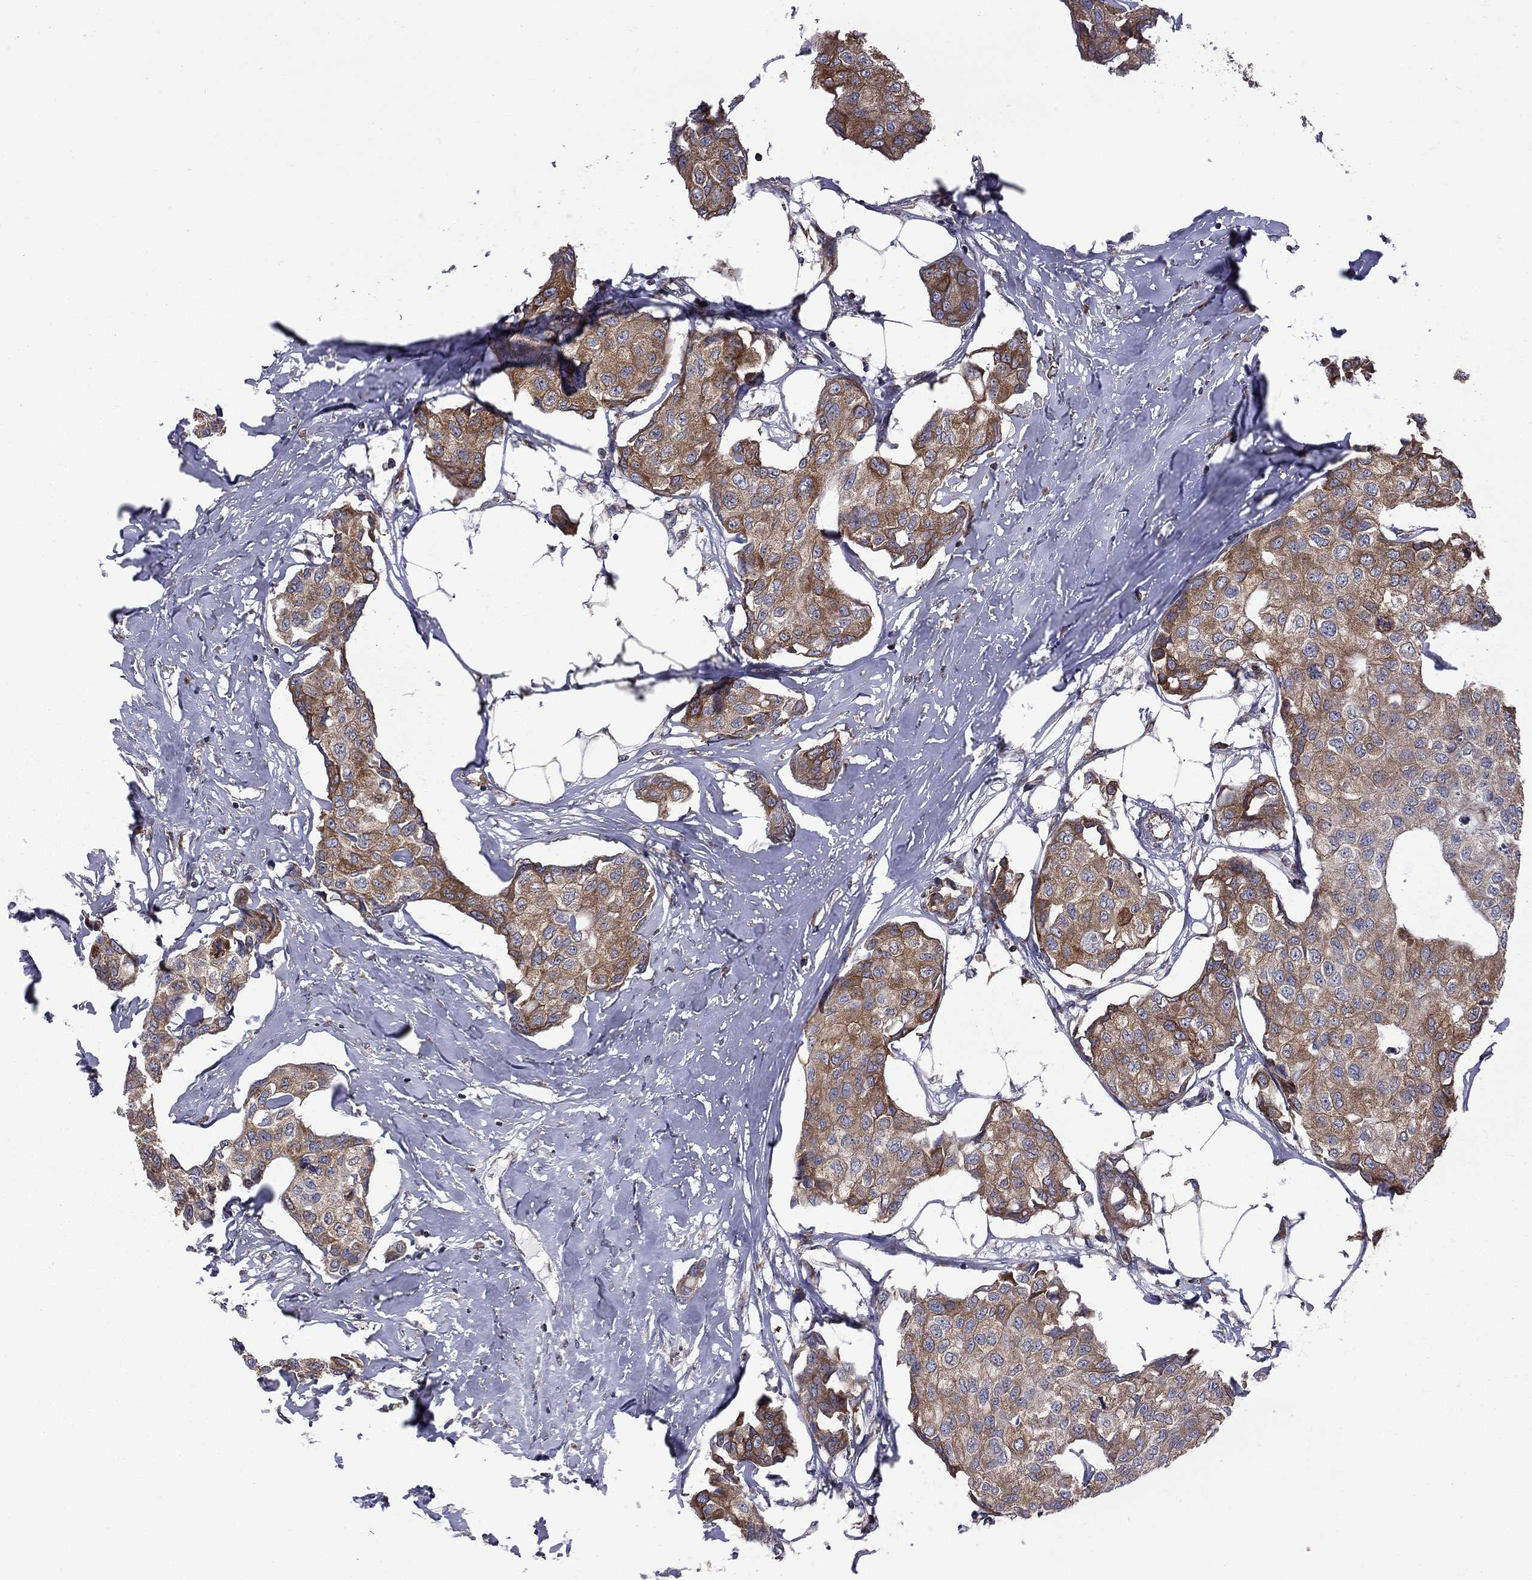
{"staining": {"intensity": "moderate", "quantity": "25%-75%", "location": "cytoplasmic/membranous"}, "tissue": "breast cancer", "cell_type": "Tumor cells", "image_type": "cancer", "snomed": [{"axis": "morphology", "description": "Duct carcinoma"}, {"axis": "topography", "description": "Breast"}], "caption": "Moderate cytoplasmic/membranous protein positivity is identified in approximately 25%-75% of tumor cells in breast cancer.", "gene": "CLPTM1", "patient": {"sex": "female", "age": 80}}